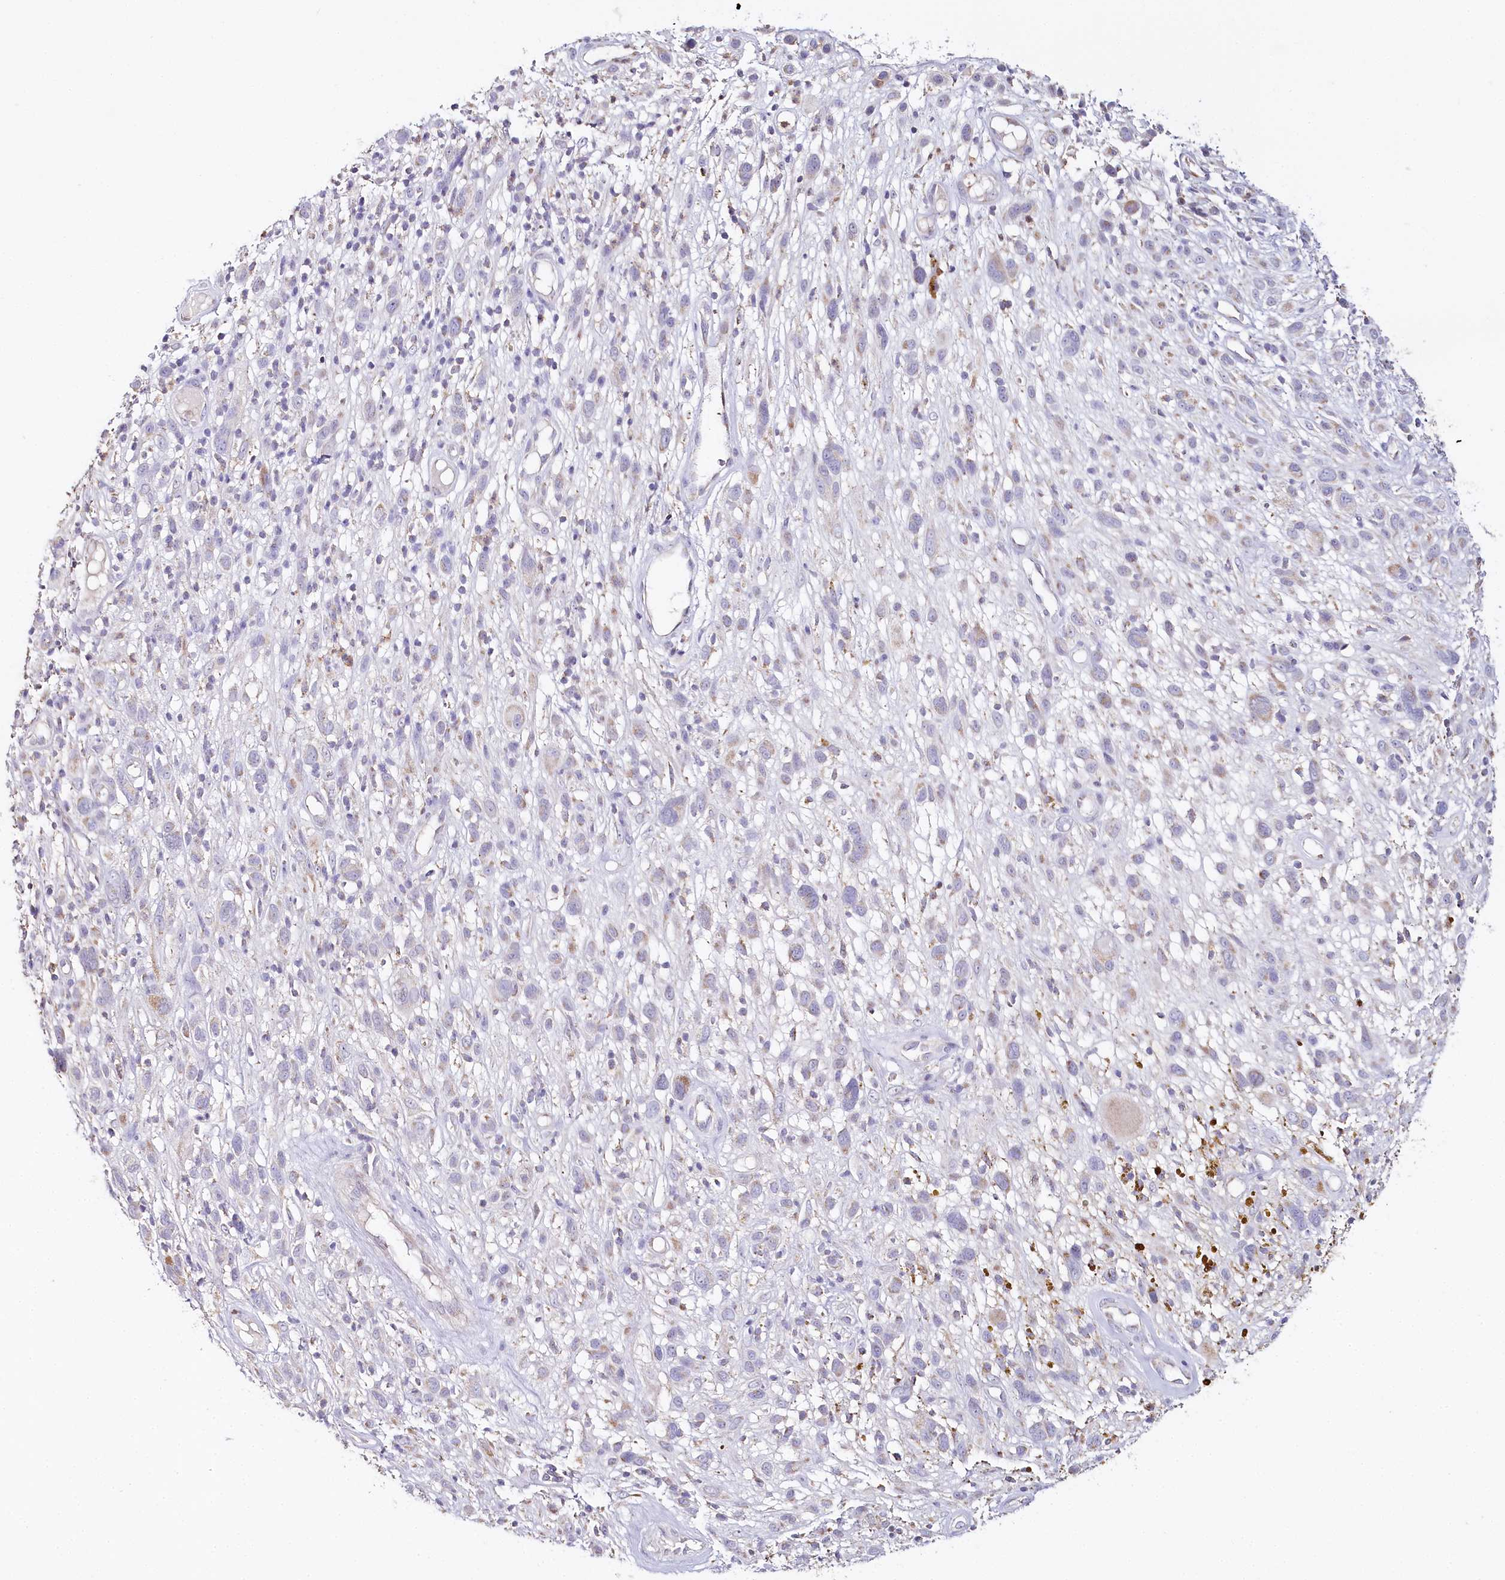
{"staining": {"intensity": "moderate", "quantity": "<25%", "location": "cytoplasmic/membranous"}, "tissue": "melanoma", "cell_type": "Tumor cells", "image_type": "cancer", "snomed": [{"axis": "morphology", "description": "Malignant melanoma, NOS"}, {"axis": "topography", "description": "Skin of trunk"}], "caption": "A low amount of moderate cytoplasmic/membranous positivity is present in approximately <25% of tumor cells in malignant melanoma tissue.", "gene": "MMP25", "patient": {"sex": "male", "age": 71}}